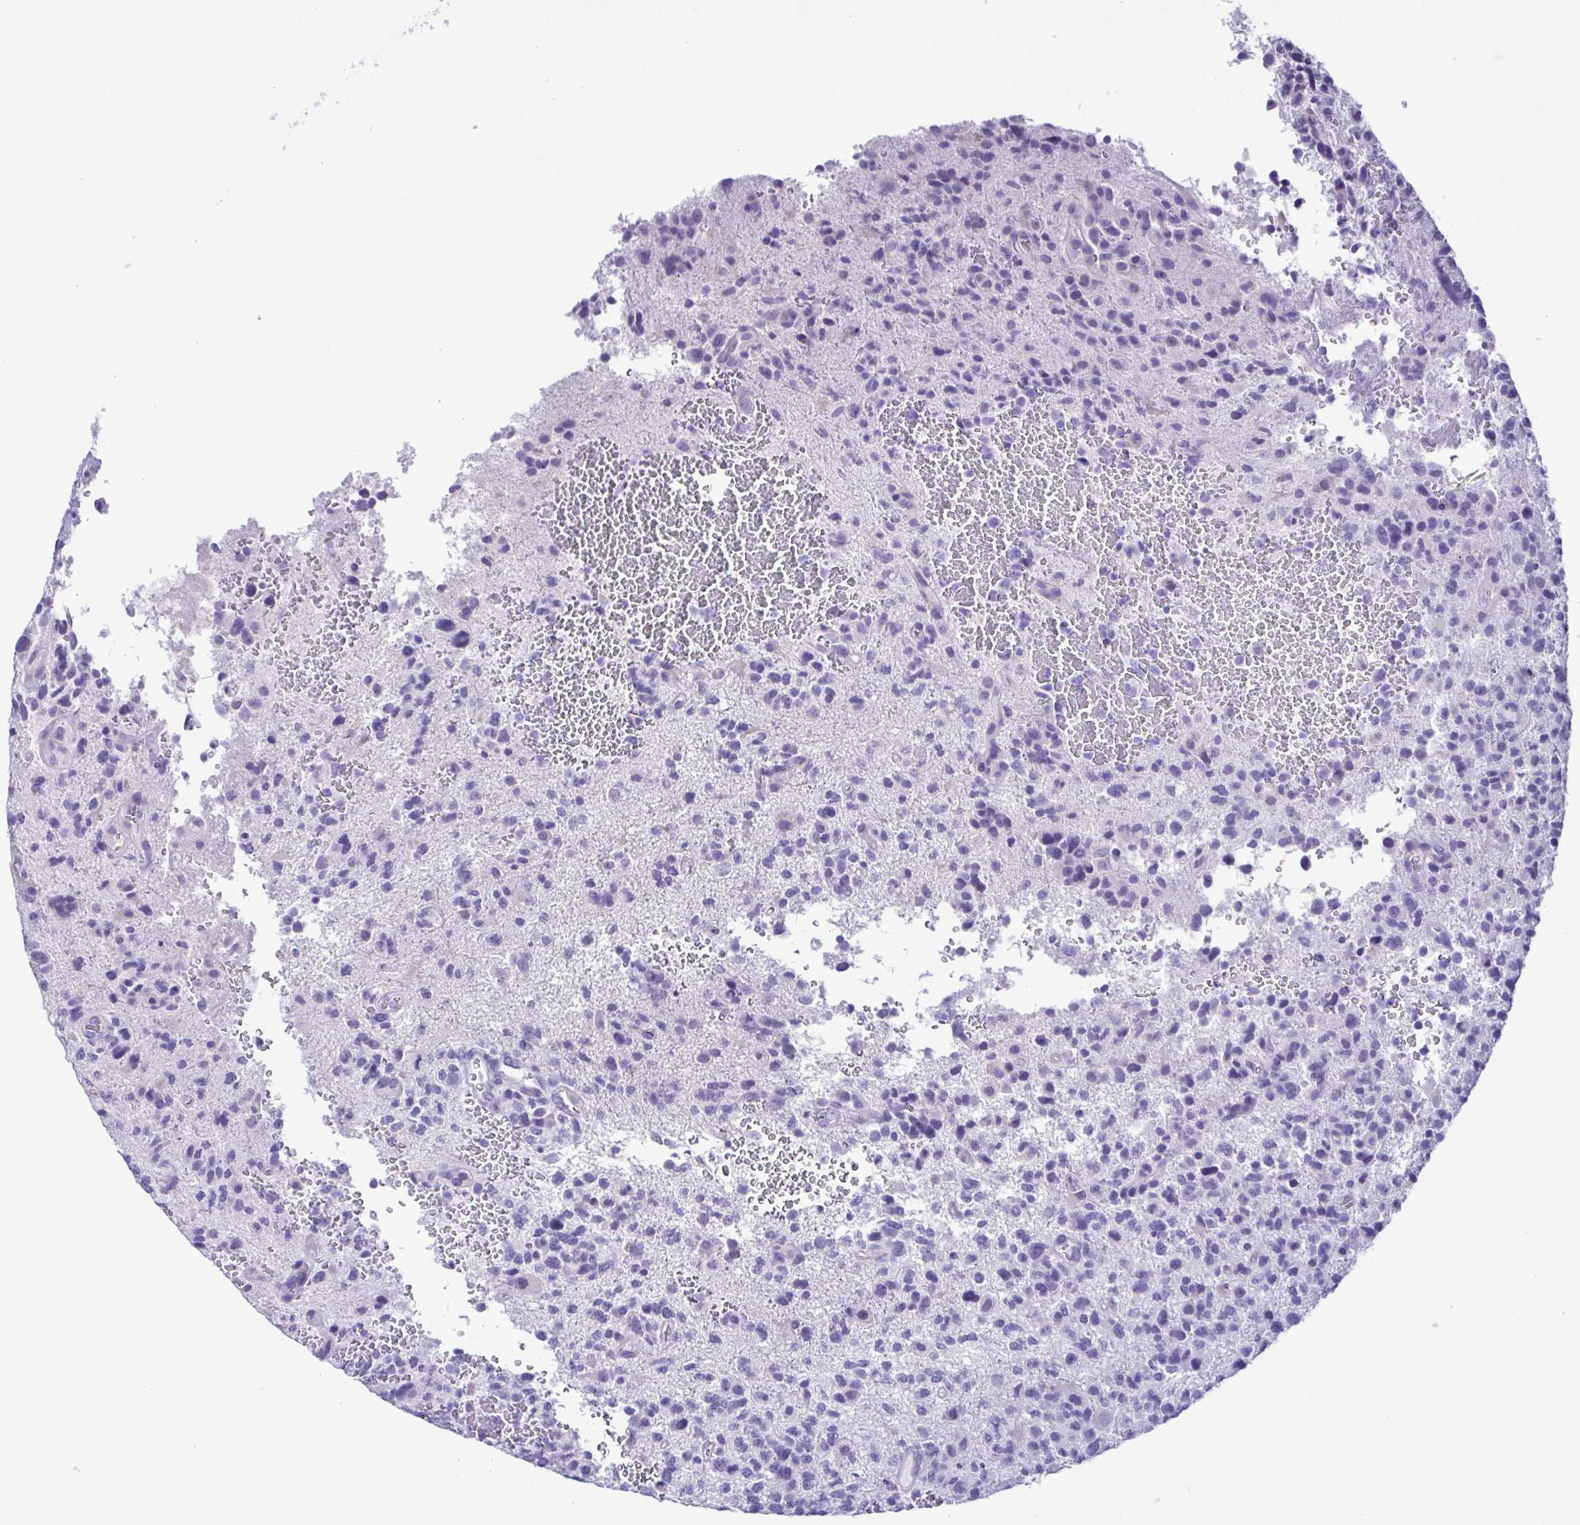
{"staining": {"intensity": "negative", "quantity": "none", "location": "none"}, "tissue": "glioma", "cell_type": "Tumor cells", "image_type": "cancer", "snomed": [{"axis": "morphology", "description": "Glioma, malignant, High grade"}, {"axis": "topography", "description": "Brain"}], "caption": "IHC histopathology image of human glioma stained for a protein (brown), which demonstrates no positivity in tumor cells.", "gene": "CBY2", "patient": {"sex": "female", "age": 71}}